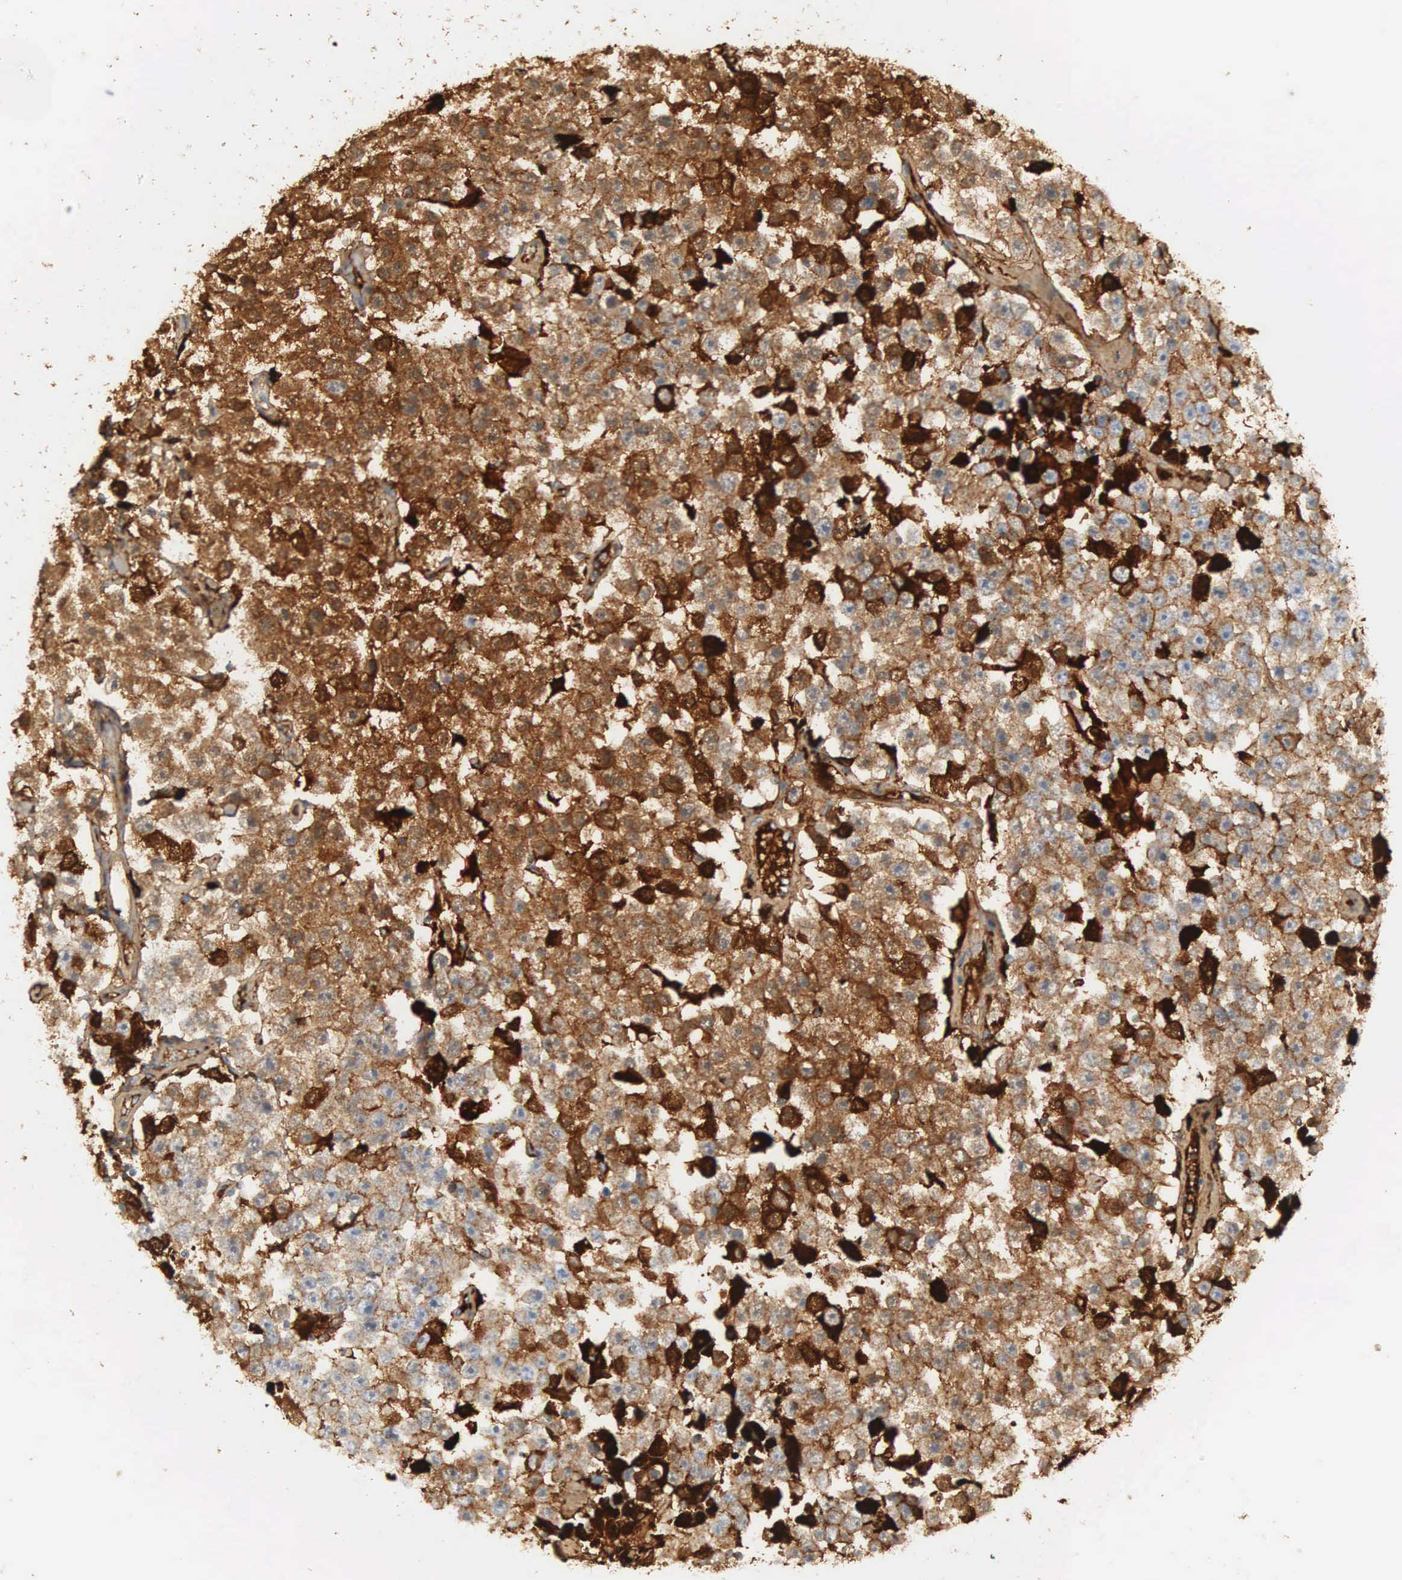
{"staining": {"intensity": "strong", "quantity": ">75%", "location": "cytoplasmic/membranous"}, "tissue": "testis cancer", "cell_type": "Tumor cells", "image_type": "cancer", "snomed": [{"axis": "morphology", "description": "Seminoma, NOS"}, {"axis": "topography", "description": "Testis"}], "caption": "The image exhibits a brown stain indicating the presence of a protein in the cytoplasmic/membranous of tumor cells in testis seminoma.", "gene": "IGLC3", "patient": {"sex": "male", "age": 52}}